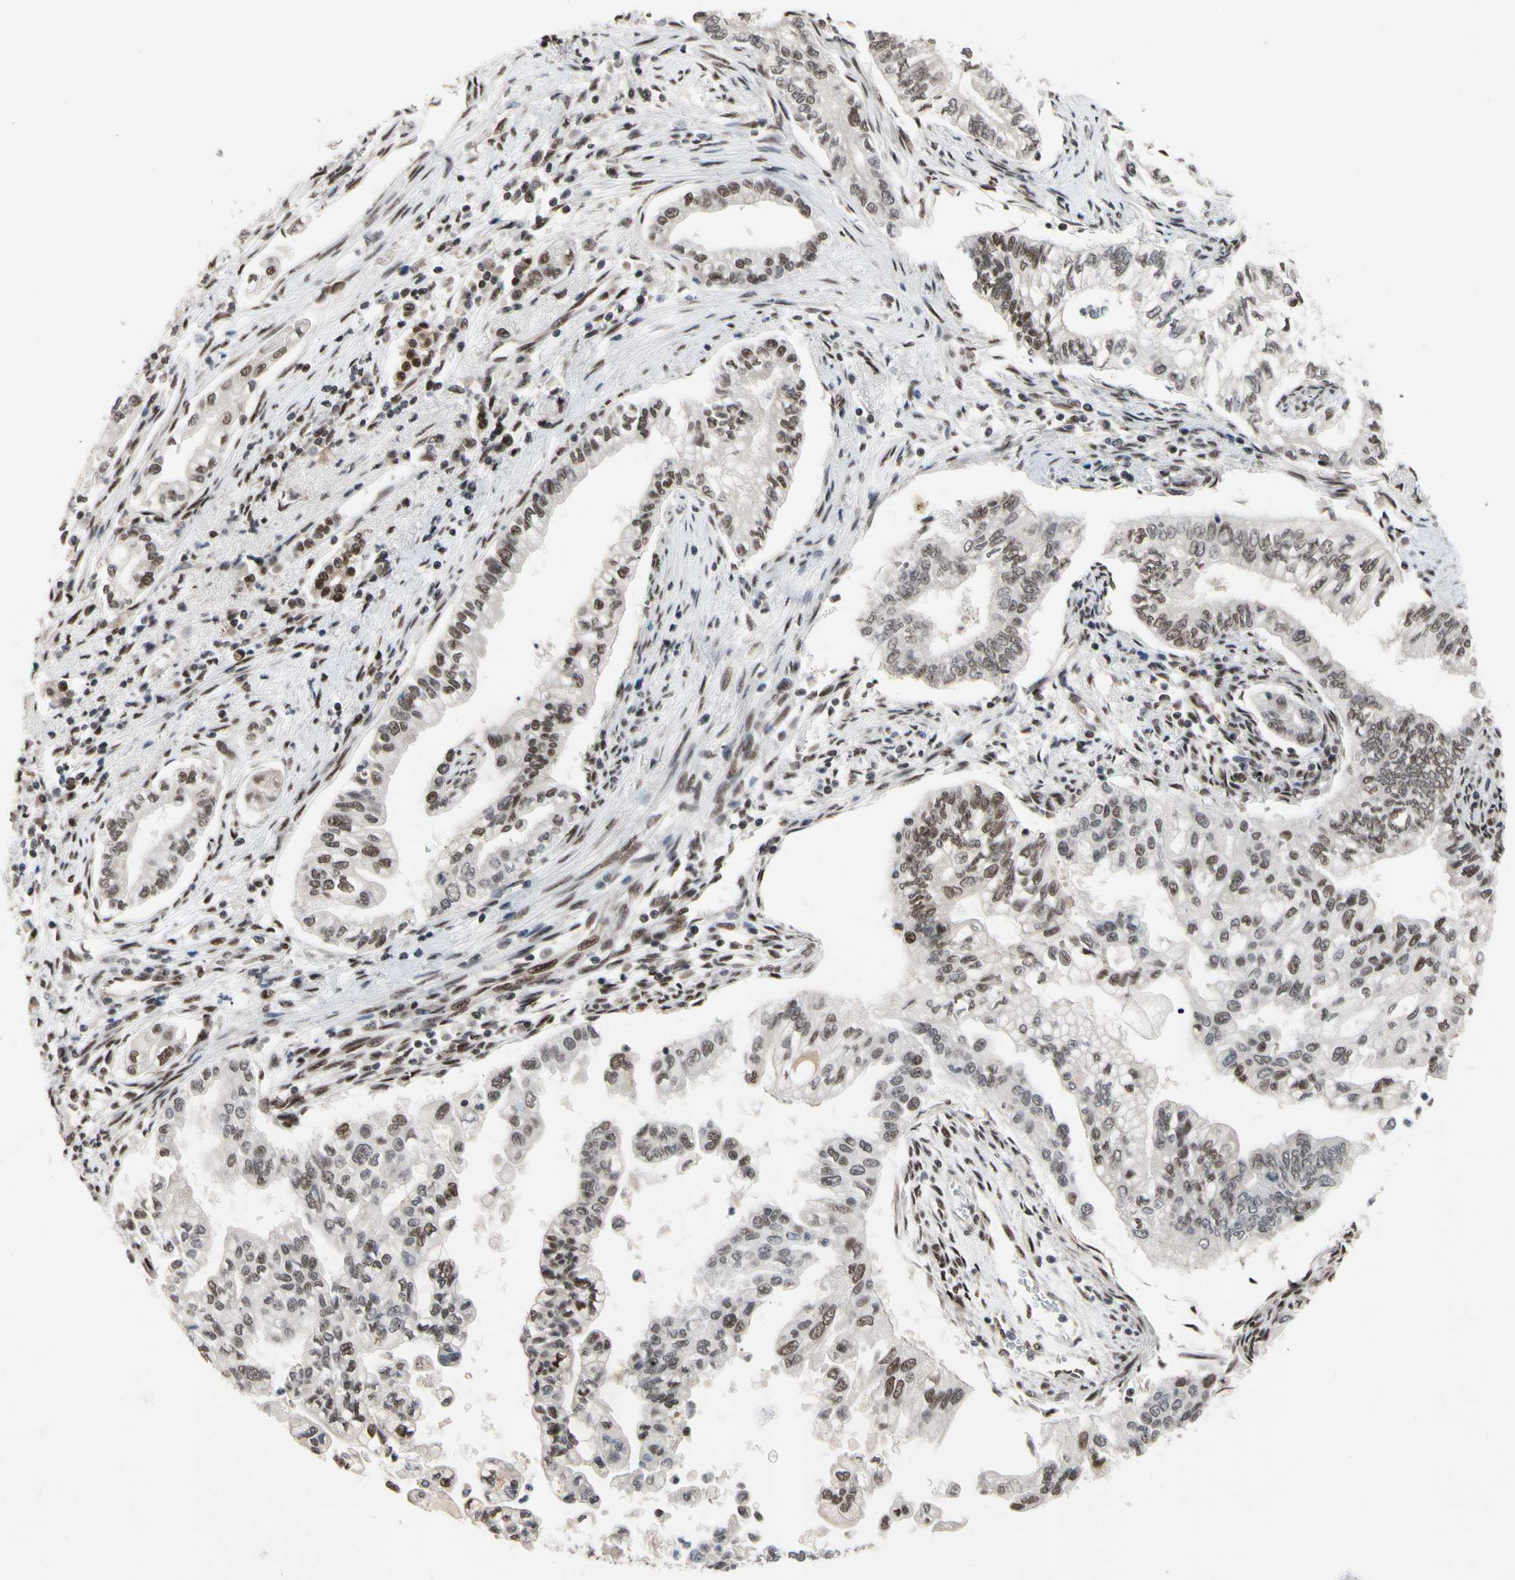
{"staining": {"intensity": "moderate", "quantity": "<25%", "location": "nuclear"}, "tissue": "pancreatic cancer", "cell_type": "Tumor cells", "image_type": "cancer", "snomed": [{"axis": "morphology", "description": "Normal tissue, NOS"}, {"axis": "topography", "description": "Pancreas"}], "caption": "Pancreatic cancer was stained to show a protein in brown. There is low levels of moderate nuclear staining in about <25% of tumor cells.", "gene": "FAM98B", "patient": {"sex": "male", "age": 42}}